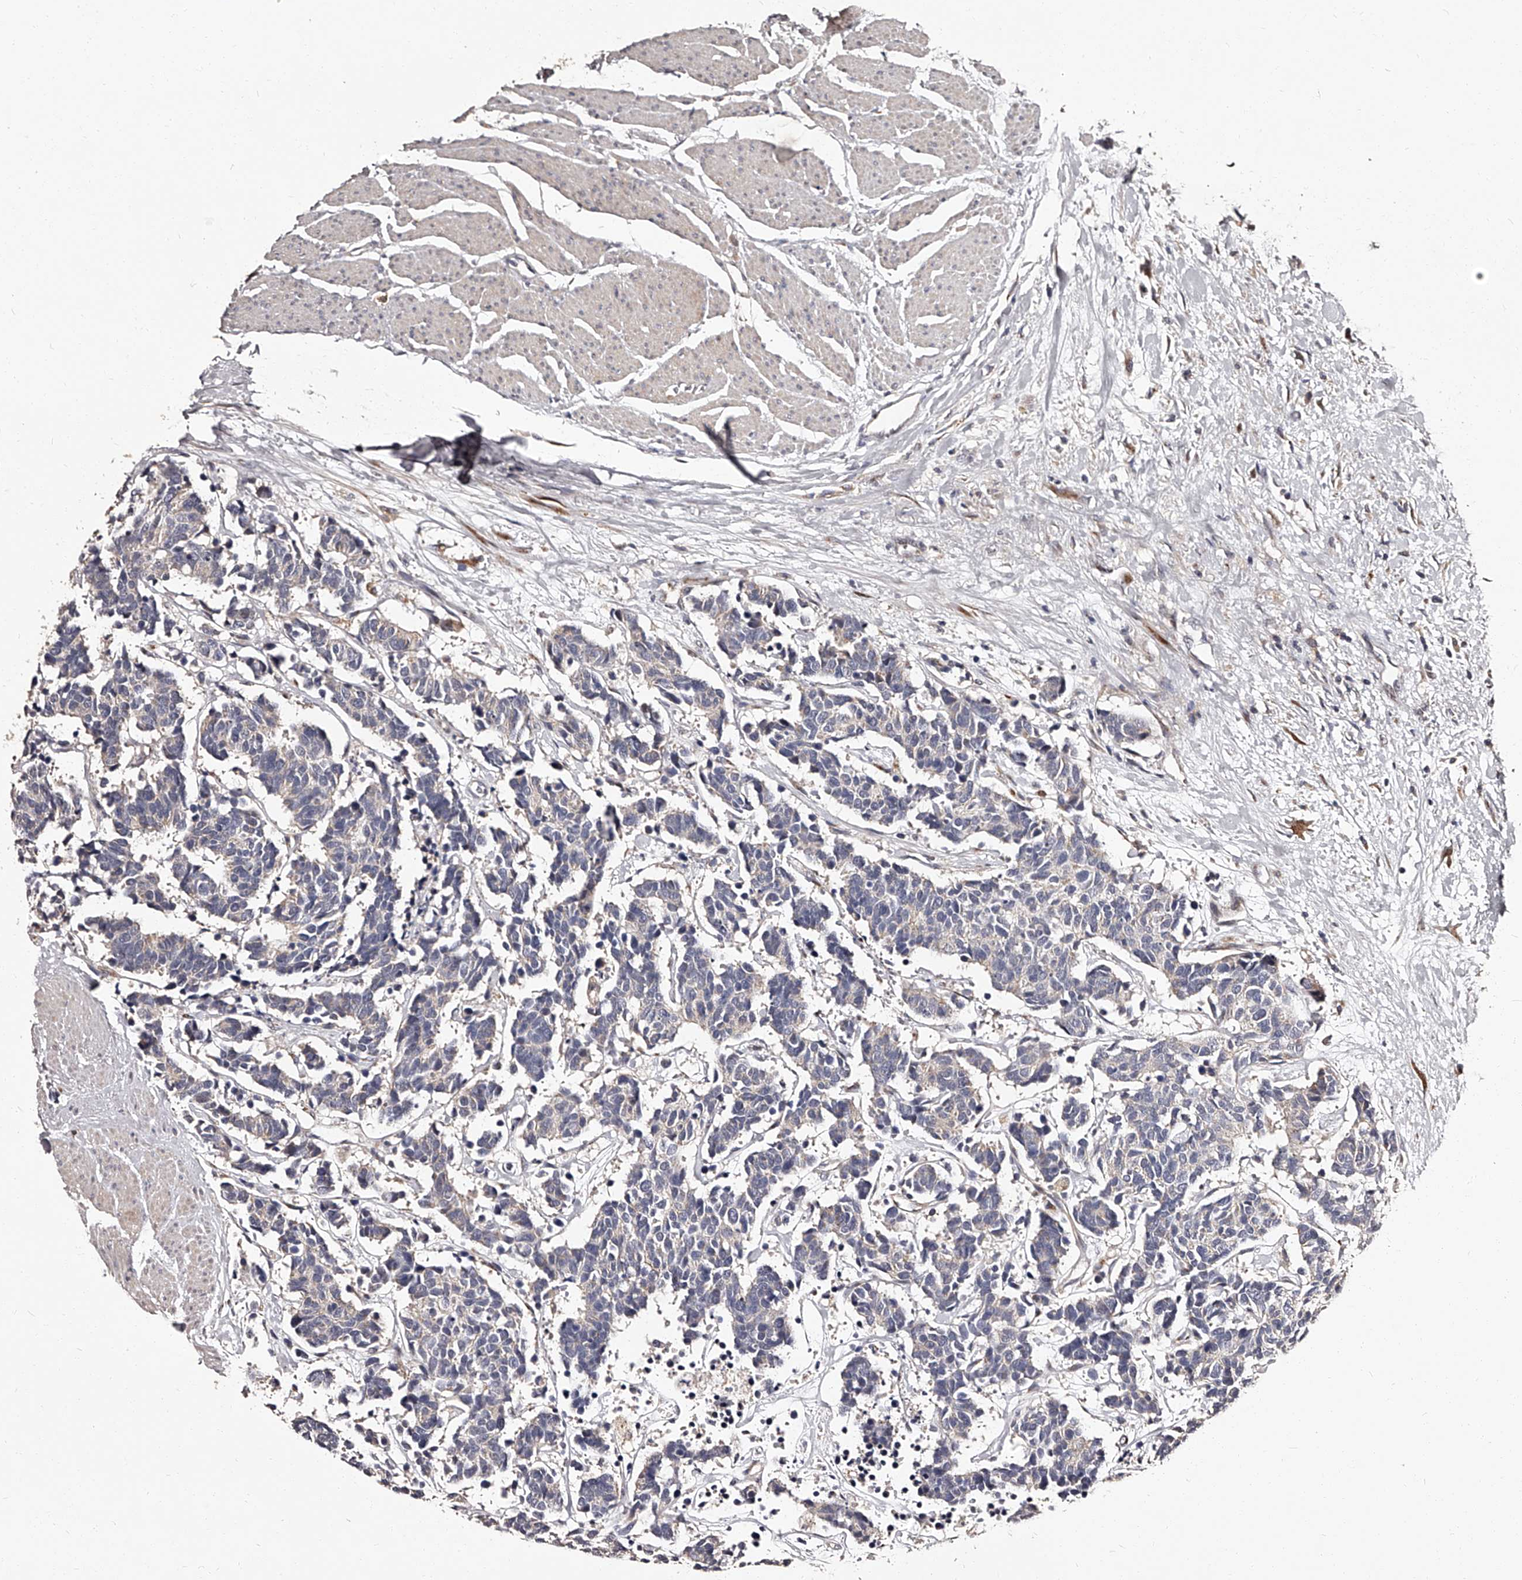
{"staining": {"intensity": "negative", "quantity": "none", "location": "none"}, "tissue": "carcinoid", "cell_type": "Tumor cells", "image_type": "cancer", "snomed": [{"axis": "morphology", "description": "Carcinoma, NOS"}, {"axis": "morphology", "description": "Carcinoid, malignant, NOS"}, {"axis": "topography", "description": "Urinary bladder"}], "caption": "Histopathology image shows no significant protein positivity in tumor cells of carcinoid.", "gene": "RSC1A1", "patient": {"sex": "male", "age": 57}}